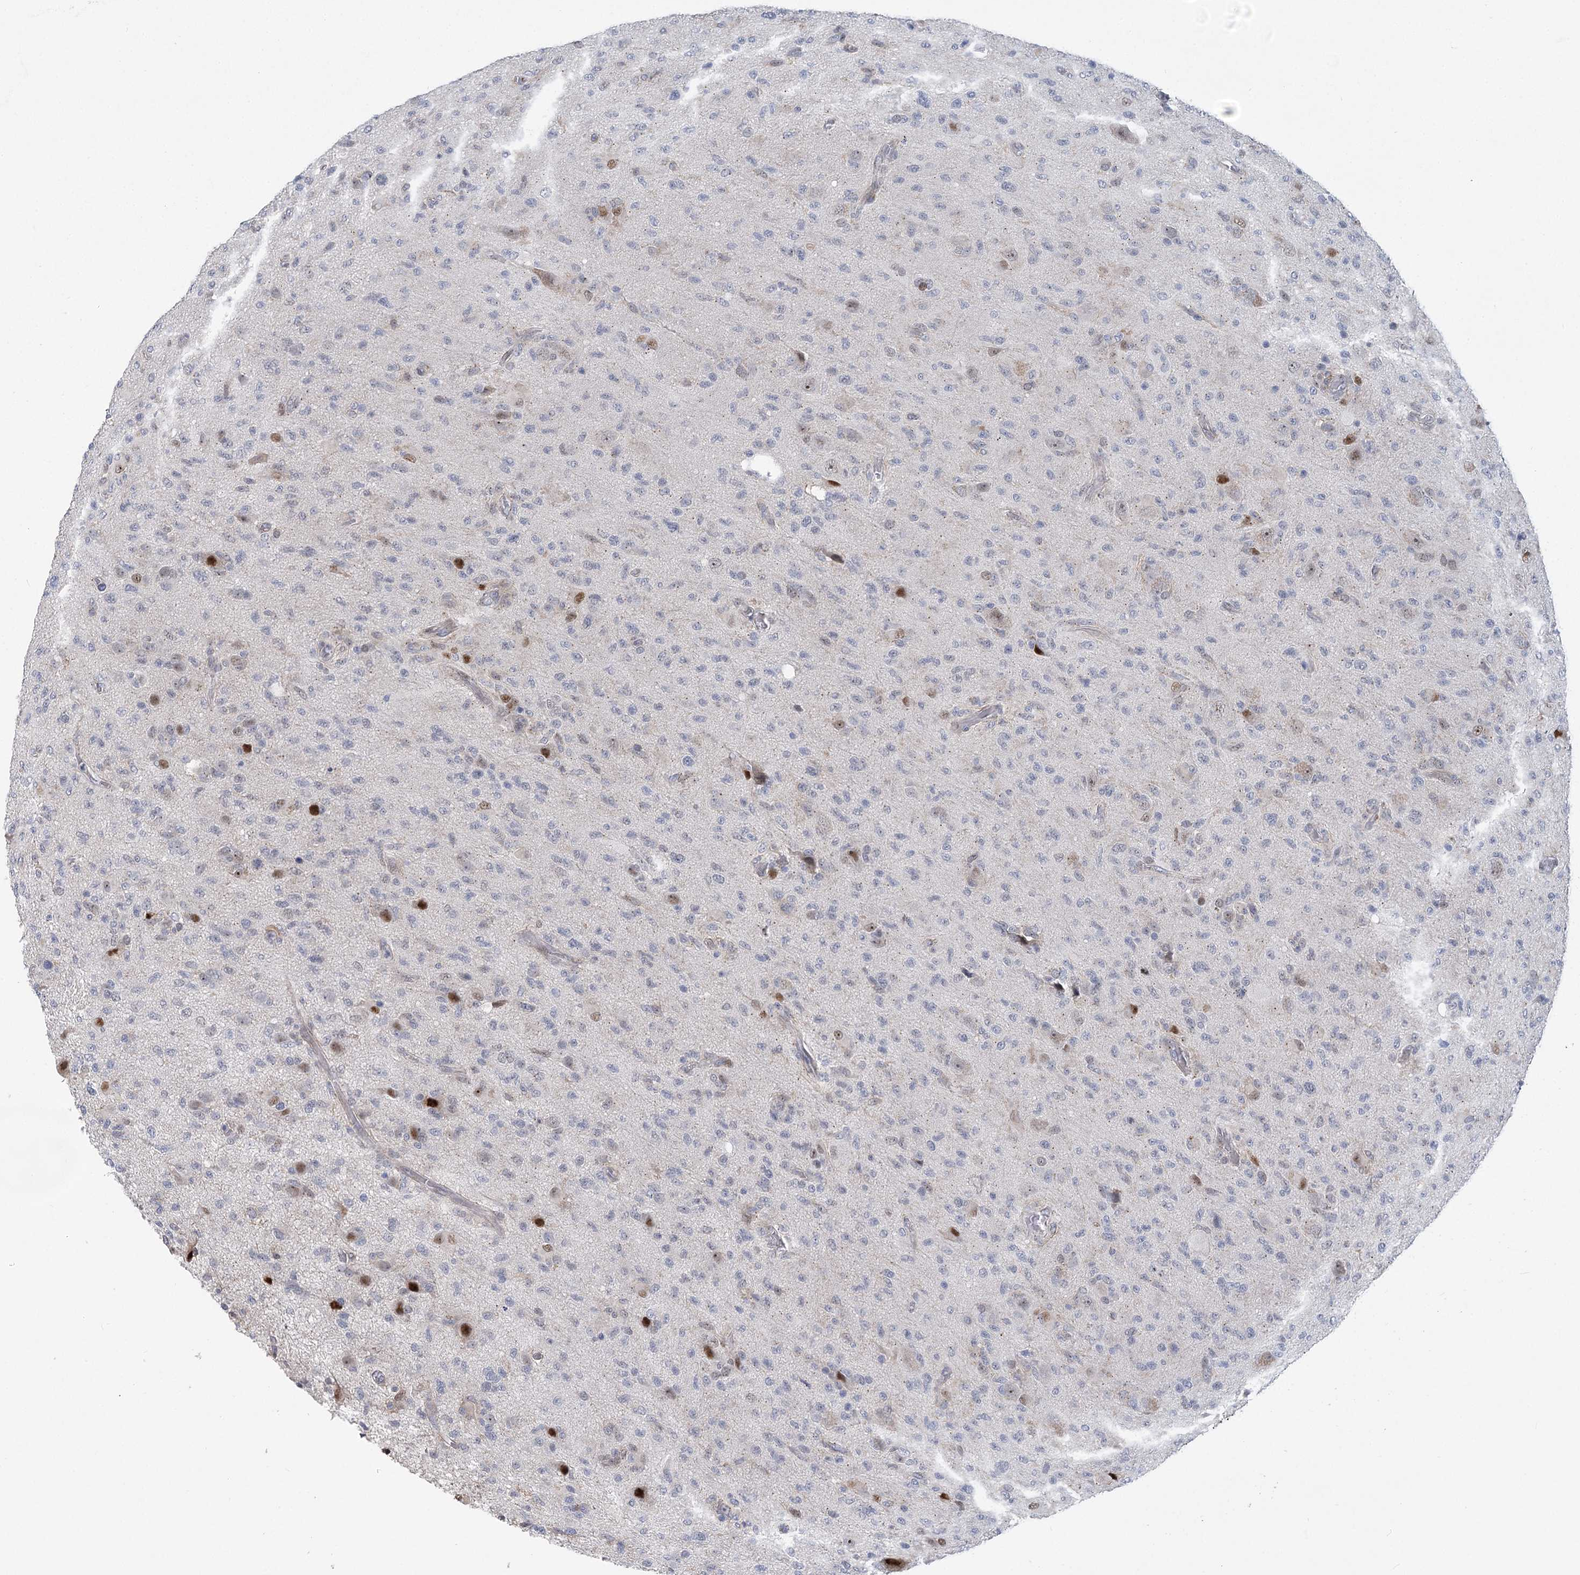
{"staining": {"intensity": "negative", "quantity": "none", "location": "none"}, "tissue": "glioma", "cell_type": "Tumor cells", "image_type": "cancer", "snomed": [{"axis": "morphology", "description": "Glioma, malignant, High grade"}, {"axis": "topography", "description": "Brain"}], "caption": "IHC image of neoplastic tissue: human glioma stained with DAB shows no significant protein positivity in tumor cells.", "gene": "CAMTA1", "patient": {"sex": "female", "age": 57}}